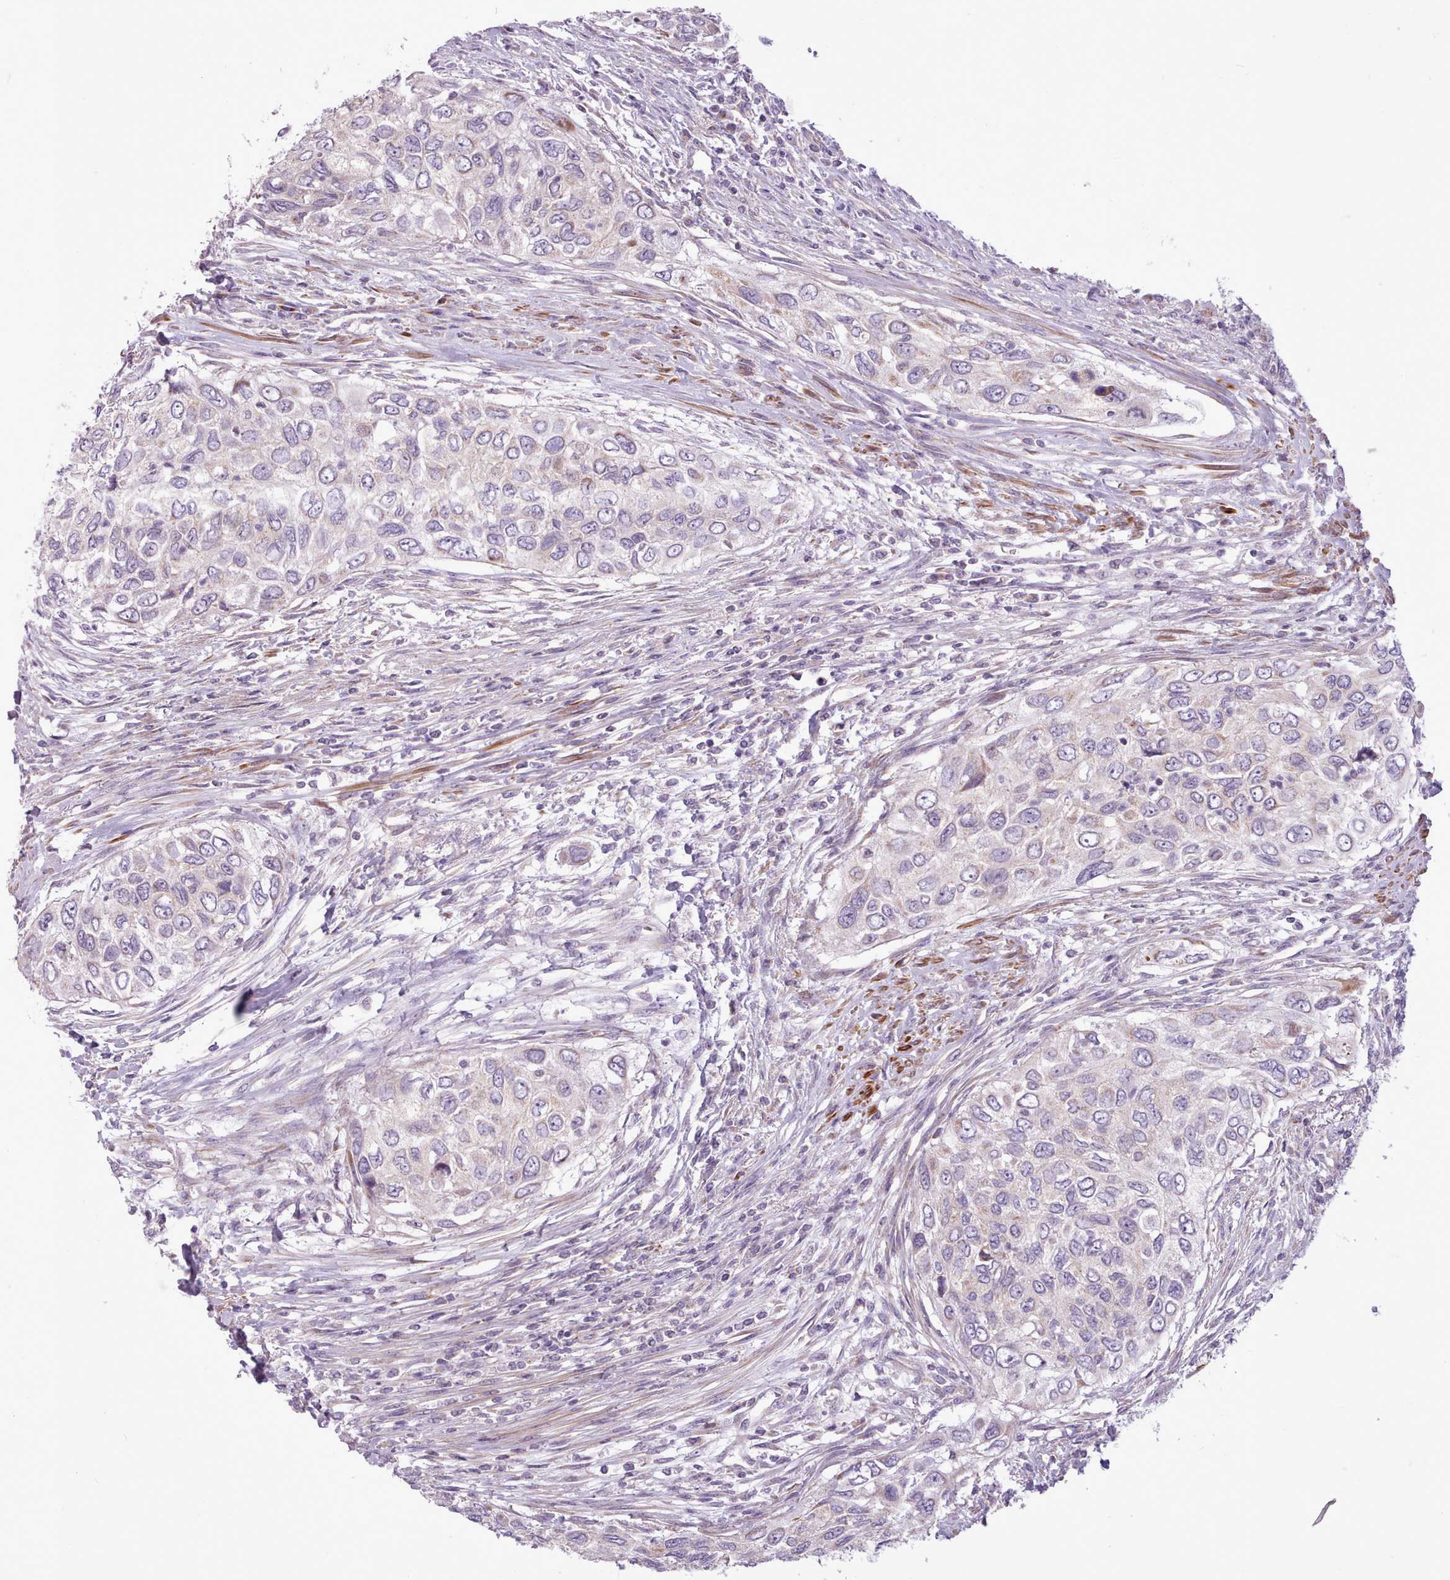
{"staining": {"intensity": "negative", "quantity": "none", "location": "none"}, "tissue": "urothelial cancer", "cell_type": "Tumor cells", "image_type": "cancer", "snomed": [{"axis": "morphology", "description": "Urothelial carcinoma, High grade"}, {"axis": "topography", "description": "Urinary bladder"}], "caption": "A histopathology image of urothelial cancer stained for a protein displays no brown staining in tumor cells. (DAB (3,3'-diaminobenzidine) immunohistochemistry, high magnification).", "gene": "AVL9", "patient": {"sex": "female", "age": 60}}